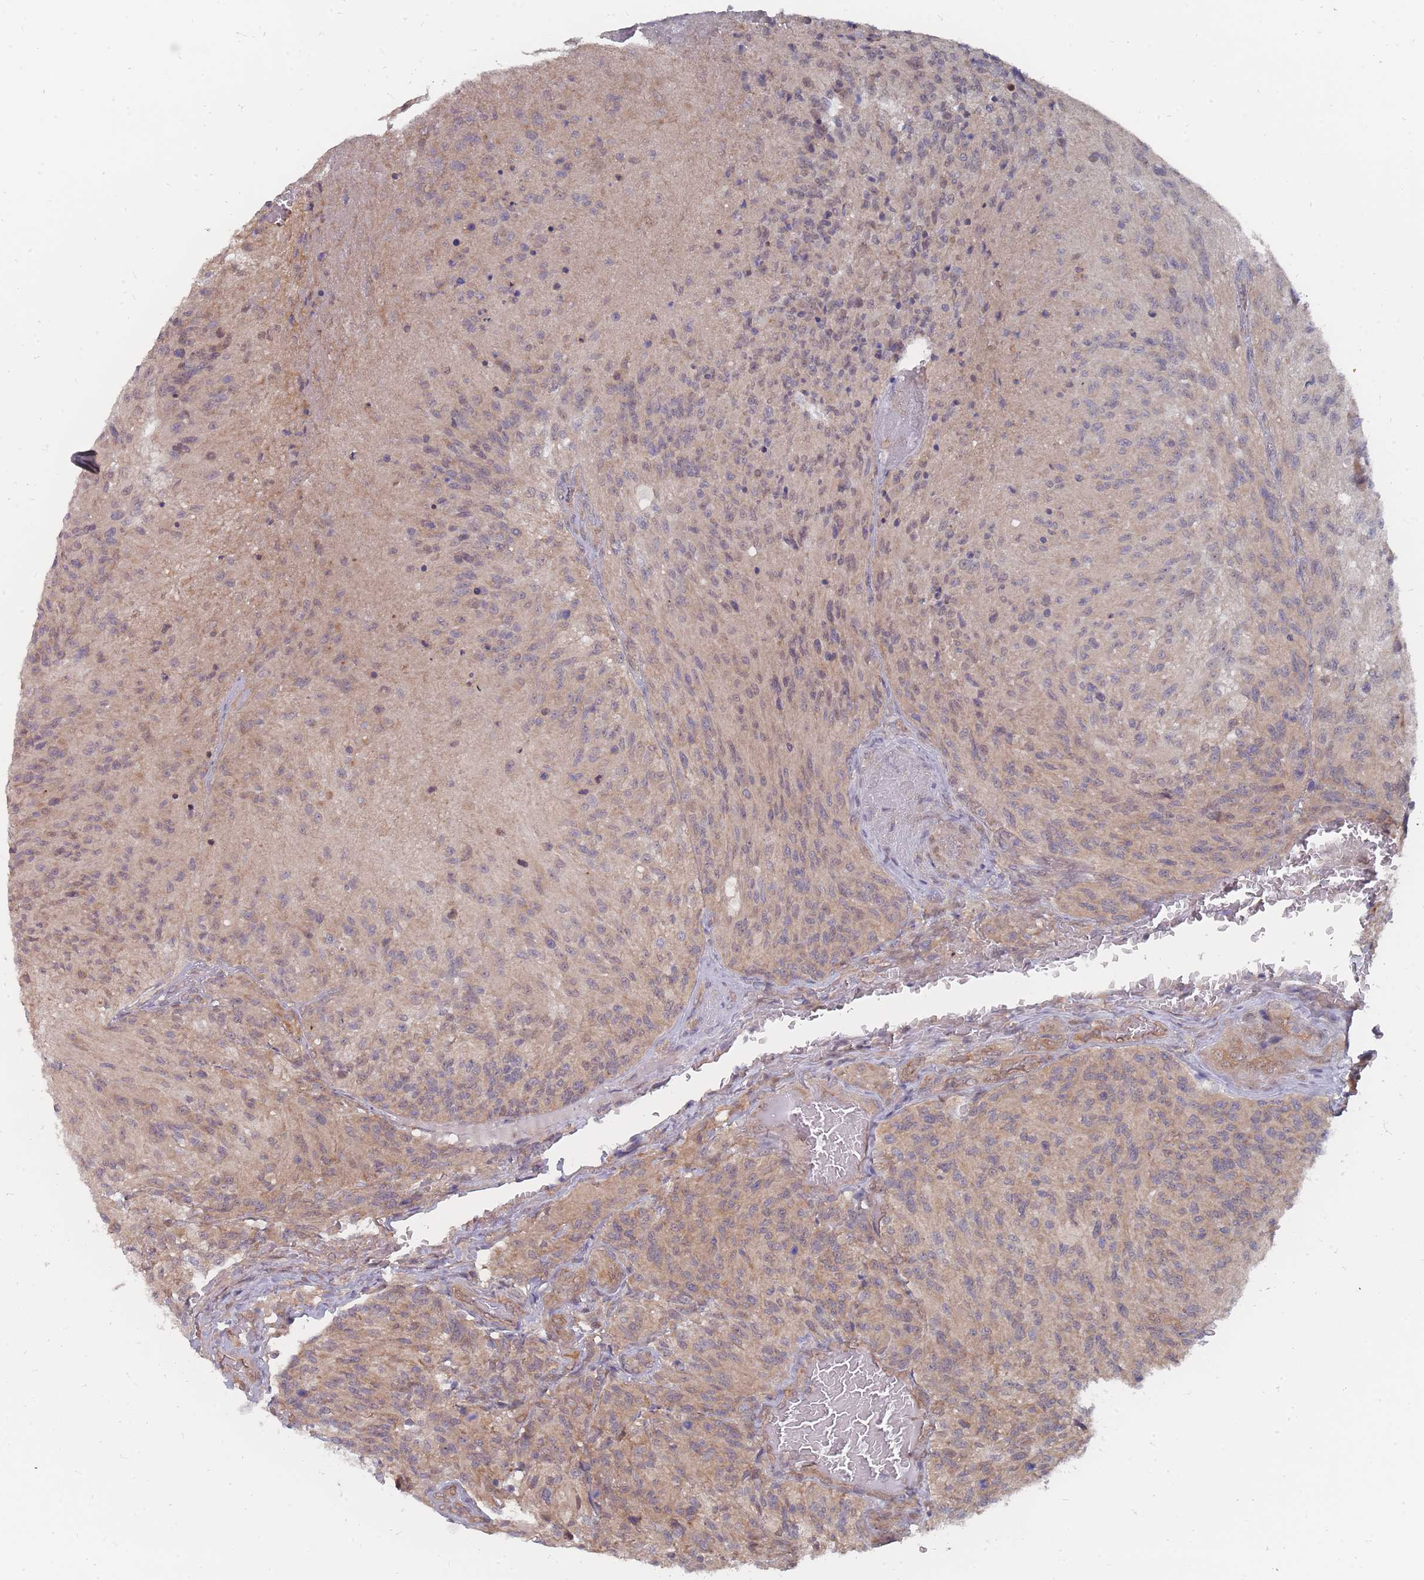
{"staining": {"intensity": "negative", "quantity": "none", "location": "none"}, "tissue": "glioma", "cell_type": "Tumor cells", "image_type": "cancer", "snomed": [{"axis": "morphology", "description": "Normal tissue, NOS"}, {"axis": "morphology", "description": "Glioma, malignant, High grade"}, {"axis": "topography", "description": "Cerebral cortex"}], "caption": "High magnification brightfield microscopy of glioma stained with DAB (brown) and counterstained with hematoxylin (blue): tumor cells show no significant positivity.", "gene": "NKD1", "patient": {"sex": "male", "age": 56}}